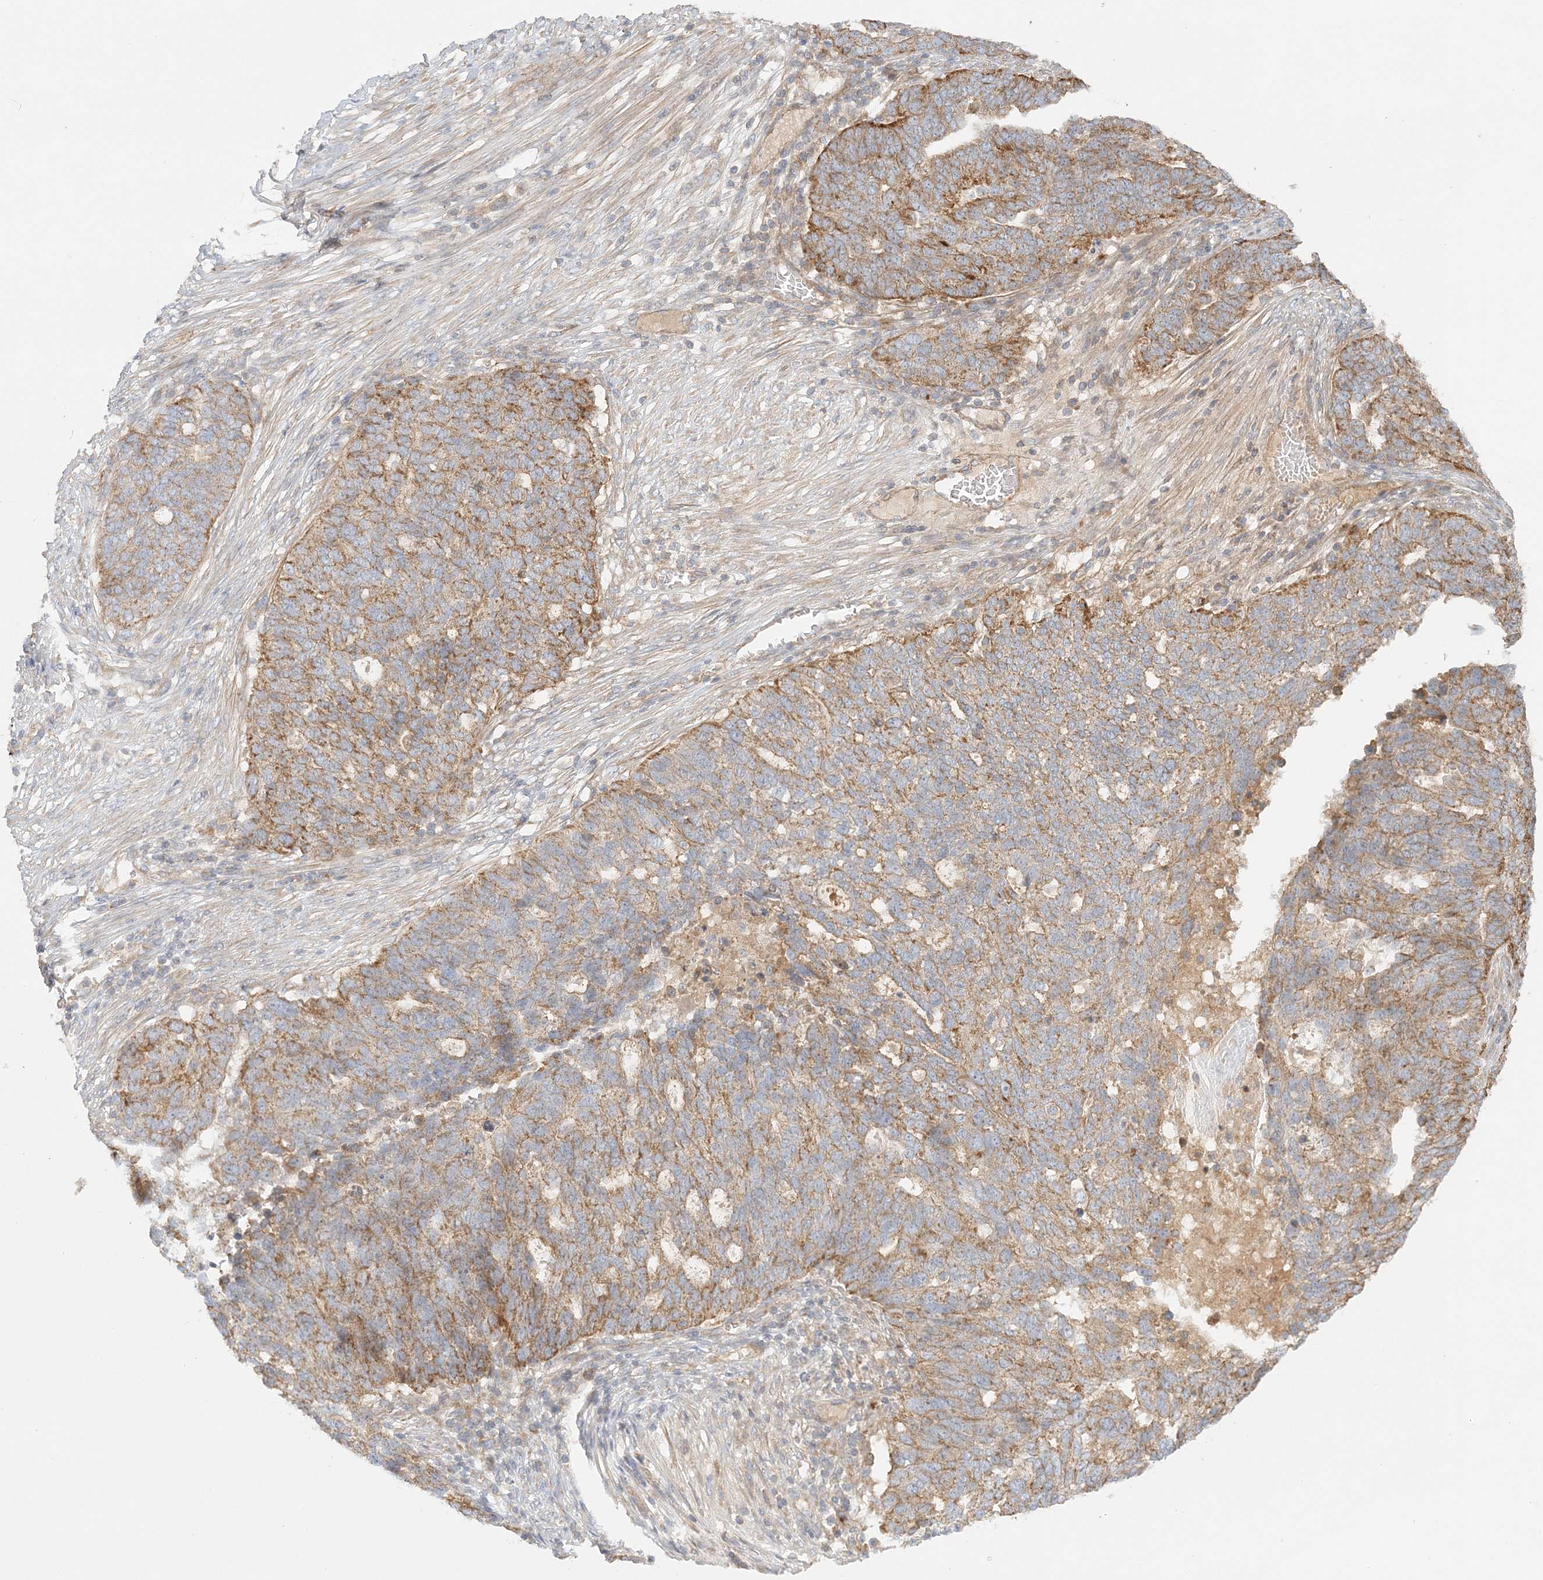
{"staining": {"intensity": "moderate", "quantity": ">75%", "location": "cytoplasmic/membranous"}, "tissue": "ovarian cancer", "cell_type": "Tumor cells", "image_type": "cancer", "snomed": [{"axis": "morphology", "description": "Cystadenocarcinoma, serous, NOS"}, {"axis": "topography", "description": "Ovary"}], "caption": "Brown immunohistochemical staining in ovarian cancer (serous cystadenocarcinoma) shows moderate cytoplasmic/membranous positivity in approximately >75% of tumor cells. The staining was performed using DAB to visualize the protein expression in brown, while the nuclei were stained in blue with hematoxylin (Magnification: 20x).", "gene": "KIAA0232", "patient": {"sex": "female", "age": 59}}